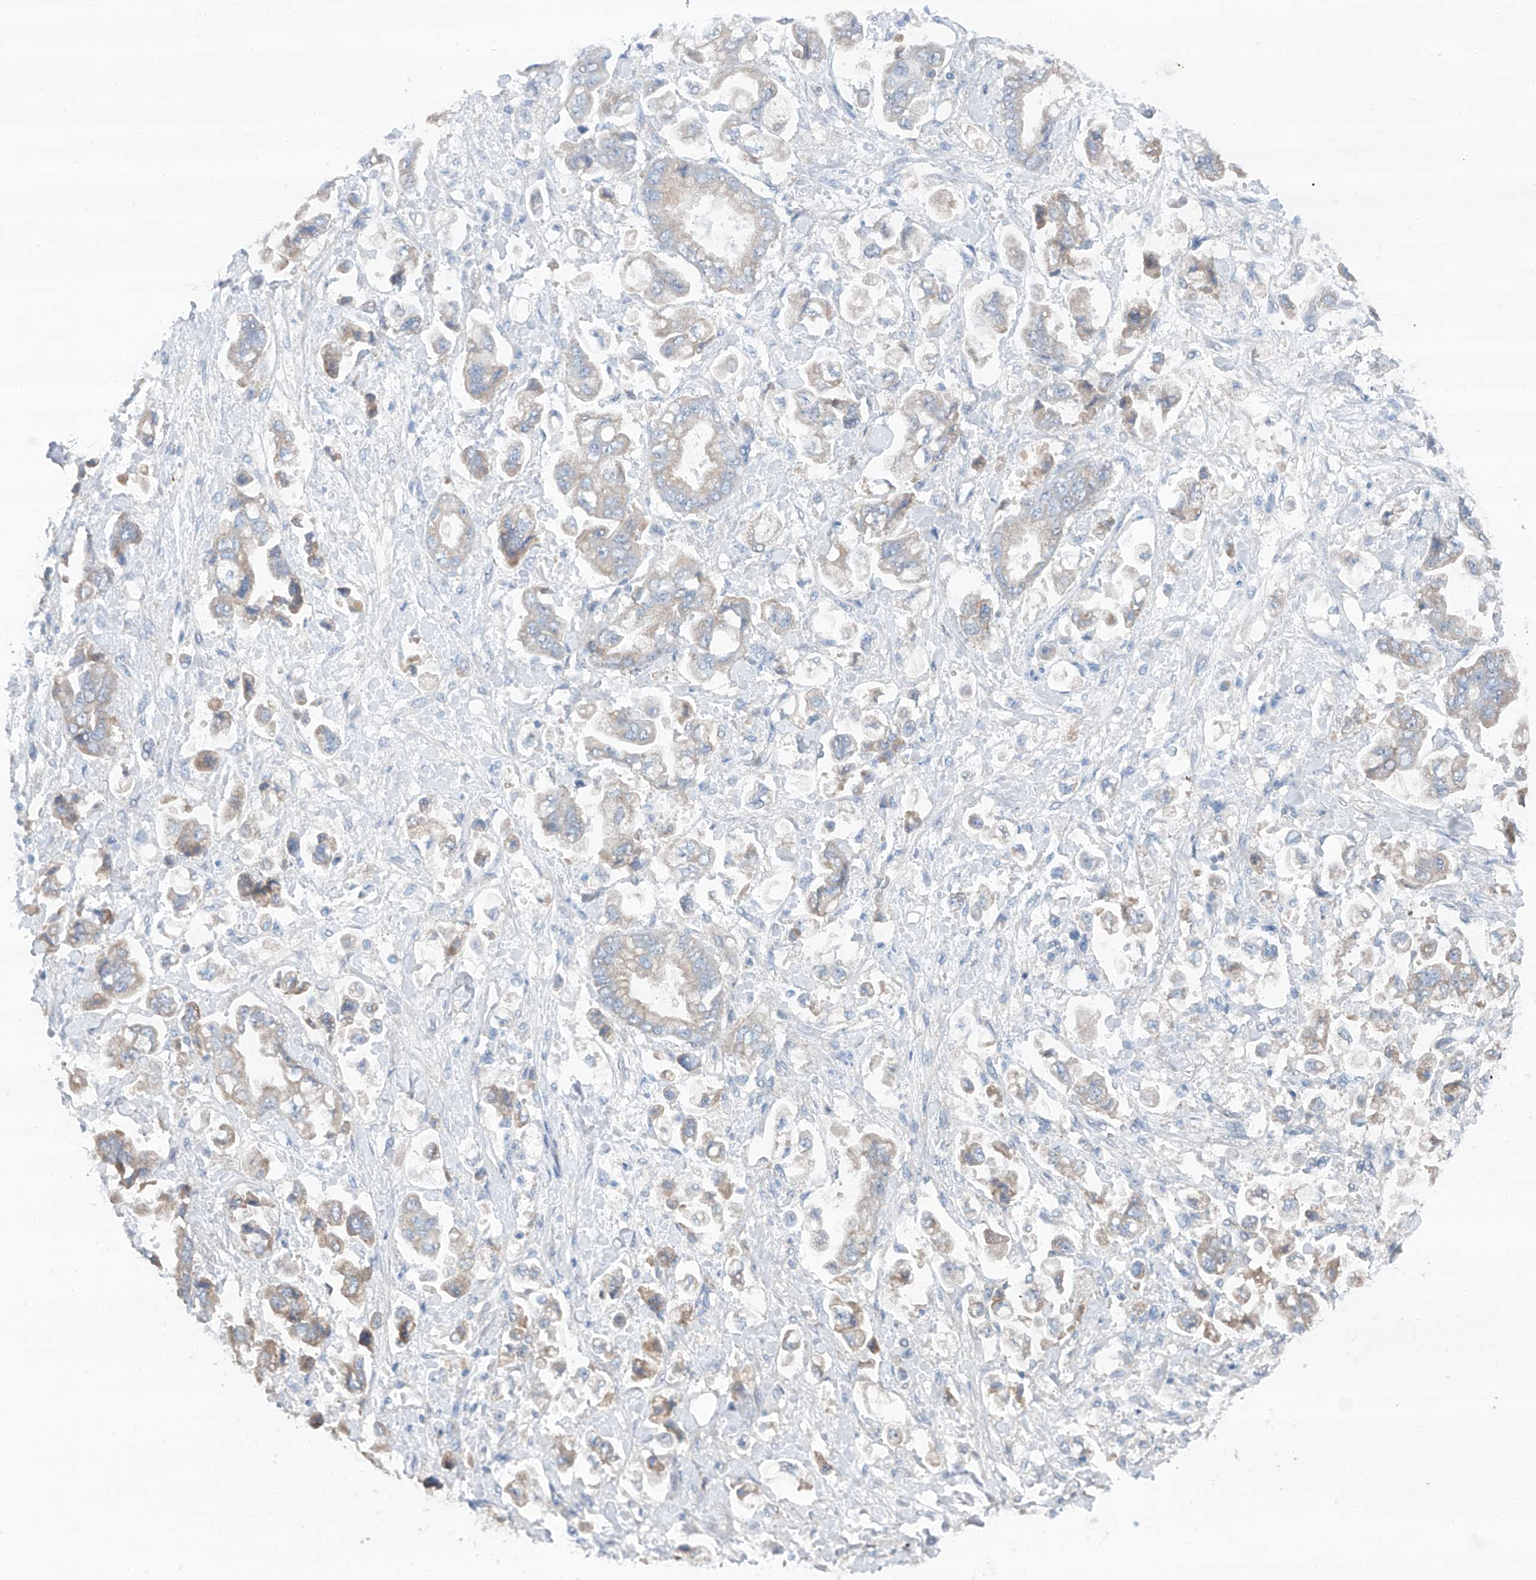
{"staining": {"intensity": "weak", "quantity": "25%-75%", "location": "cytoplasmic/membranous"}, "tissue": "stomach cancer", "cell_type": "Tumor cells", "image_type": "cancer", "snomed": [{"axis": "morphology", "description": "Normal tissue, NOS"}, {"axis": "morphology", "description": "Adenocarcinoma, NOS"}, {"axis": "topography", "description": "Stomach"}], "caption": "Immunohistochemistry of stomach cancer (adenocarcinoma) demonstrates low levels of weak cytoplasmic/membranous staining in about 25%-75% of tumor cells. (Brightfield microscopy of DAB IHC at high magnification).", "gene": "SIX4", "patient": {"sex": "male", "age": 62}}